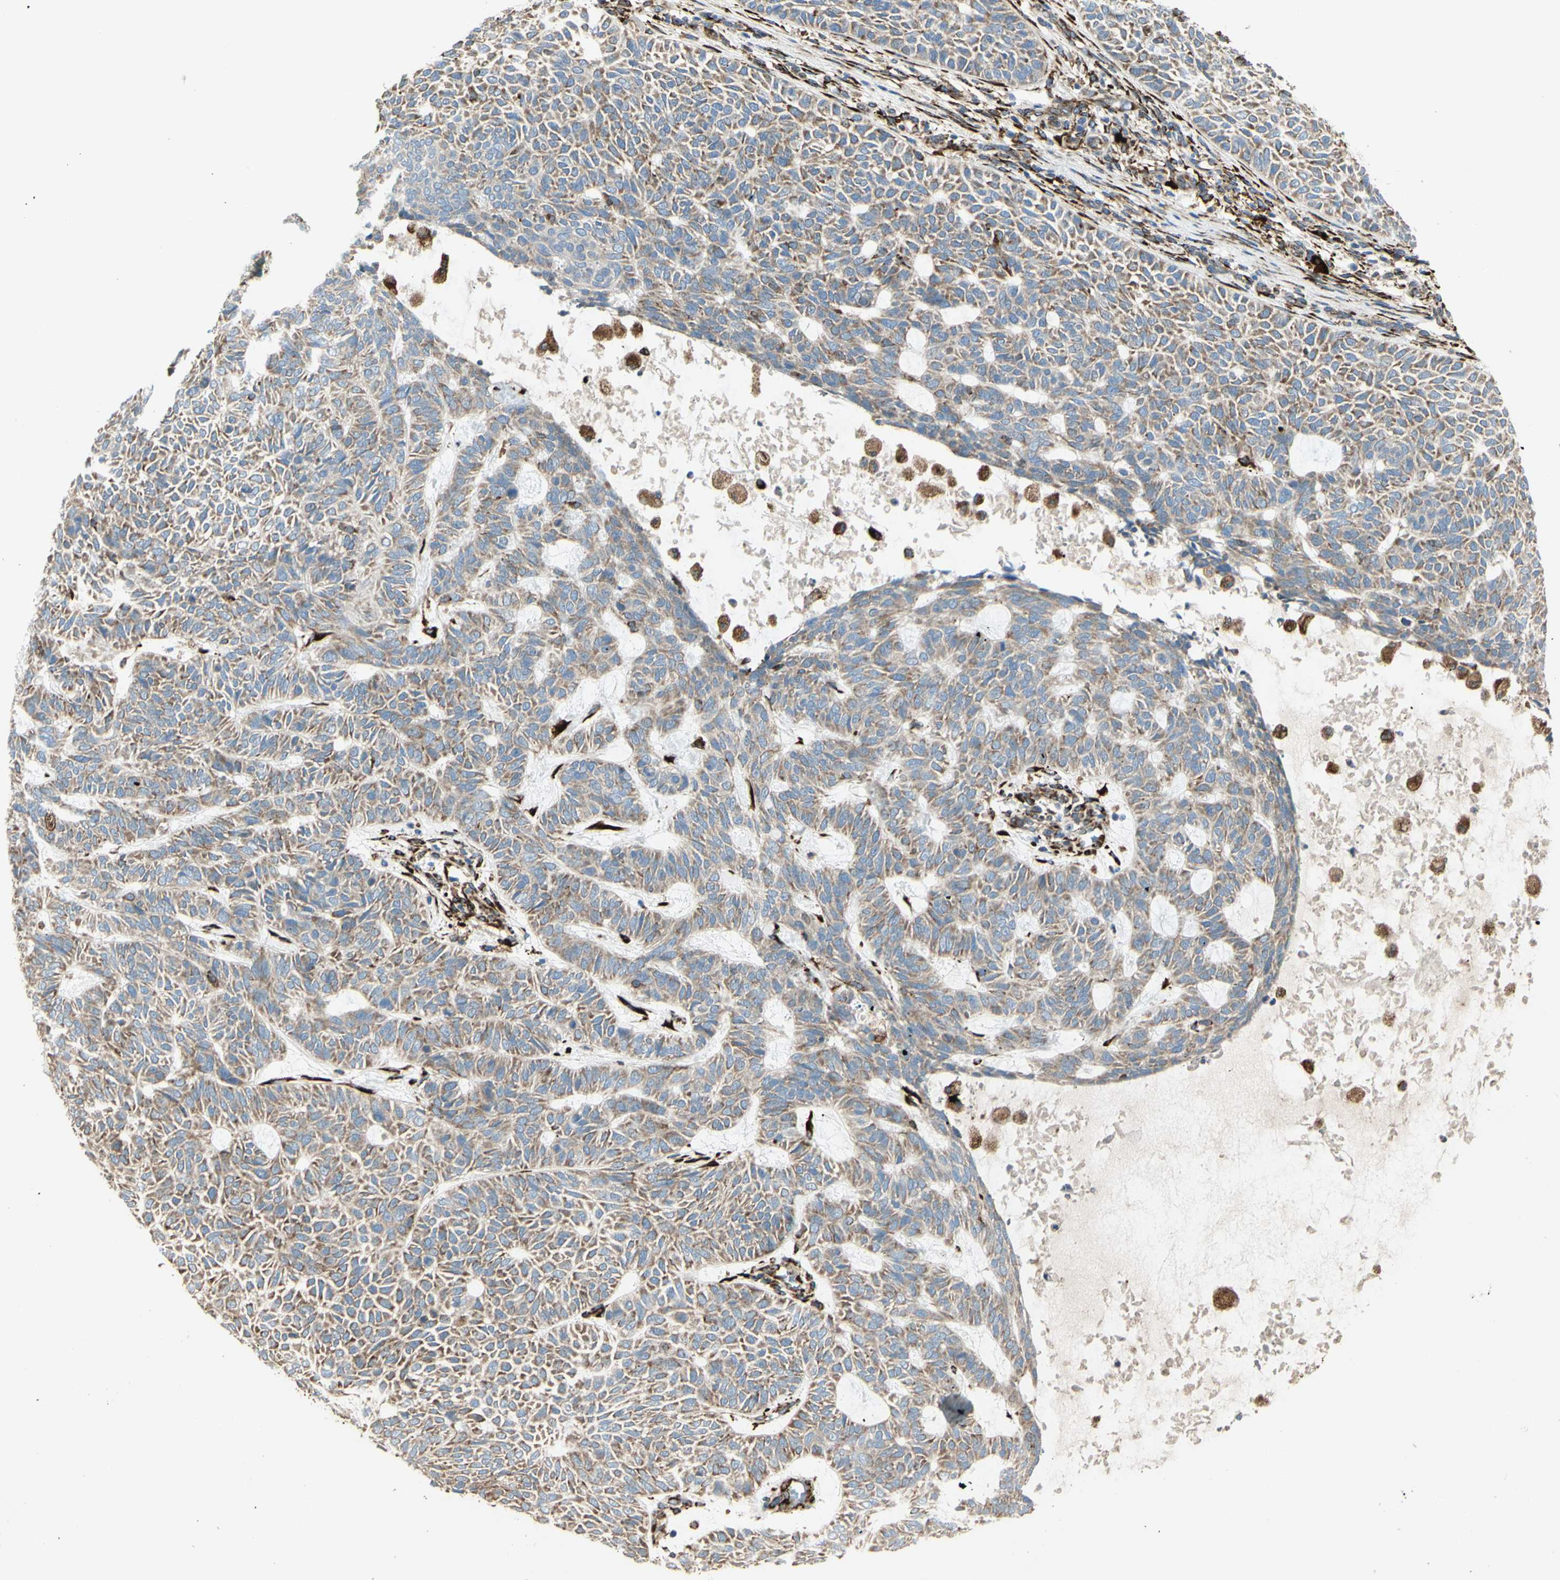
{"staining": {"intensity": "moderate", "quantity": ">75%", "location": "cytoplasmic/membranous"}, "tissue": "skin cancer", "cell_type": "Tumor cells", "image_type": "cancer", "snomed": [{"axis": "morphology", "description": "Basal cell carcinoma"}, {"axis": "topography", "description": "Skin"}], "caption": "A photomicrograph of human basal cell carcinoma (skin) stained for a protein shows moderate cytoplasmic/membranous brown staining in tumor cells. The staining was performed using DAB (3,3'-diaminobenzidine), with brown indicating positive protein expression. Nuclei are stained blue with hematoxylin.", "gene": "RRBP1", "patient": {"sex": "male", "age": 87}}